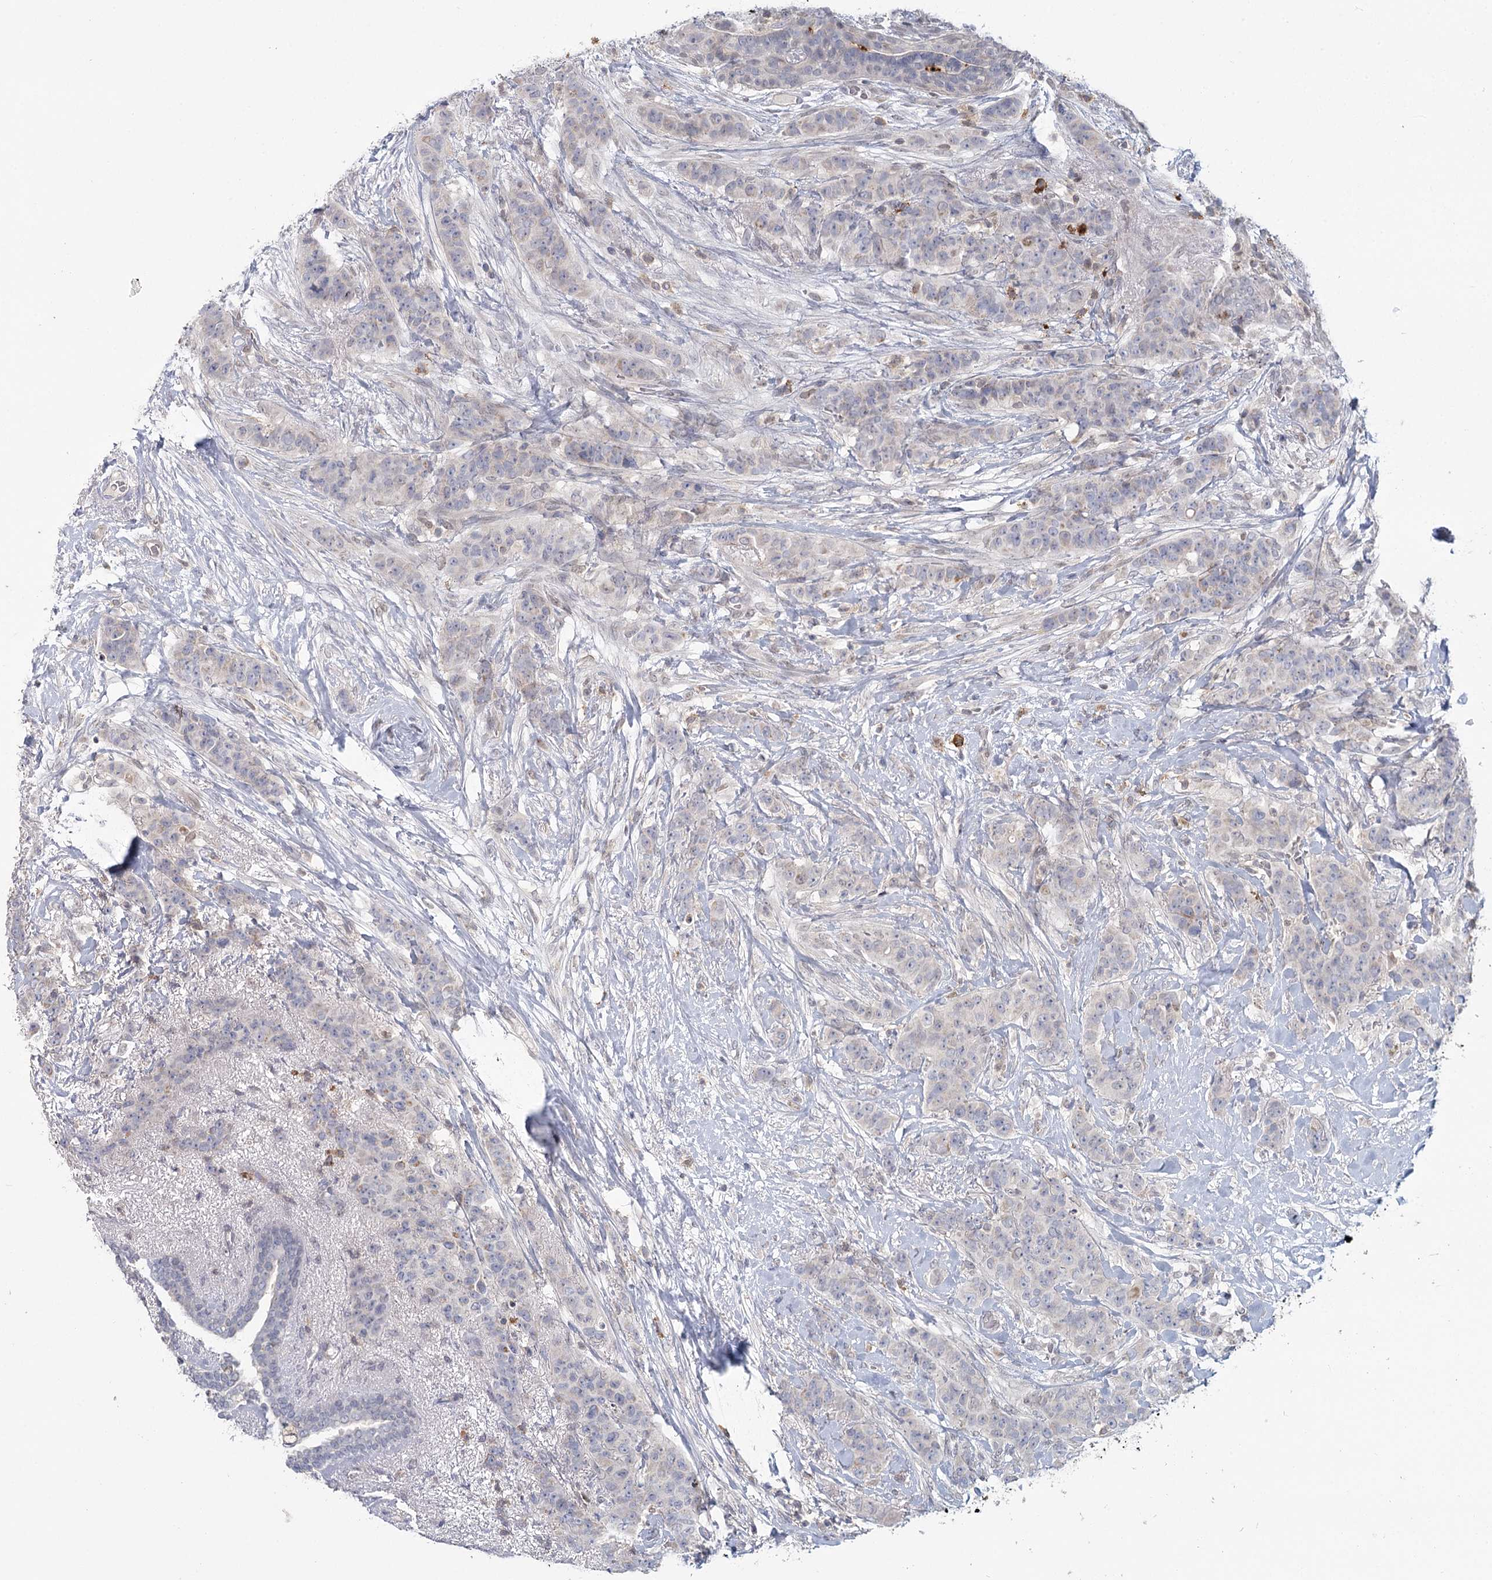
{"staining": {"intensity": "negative", "quantity": "none", "location": "none"}, "tissue": "breast cancer", "cell_type": "Tumor cells", "image_type": "cancer", "snomed": [{"axis": "morphology", "description": "Duct carcinoma"}, {"axis": "topography", "description": "Breast"}], "caption": "The histopathology image reveals no significant staining in tumor cells of breast cancer (intraductal carcinoma). (Brightfield microscopy of DAB immunohistochemistry (IHC) at high magnification).", "gene": "USP11", "patient": {"sex": "female", "age": 40}}